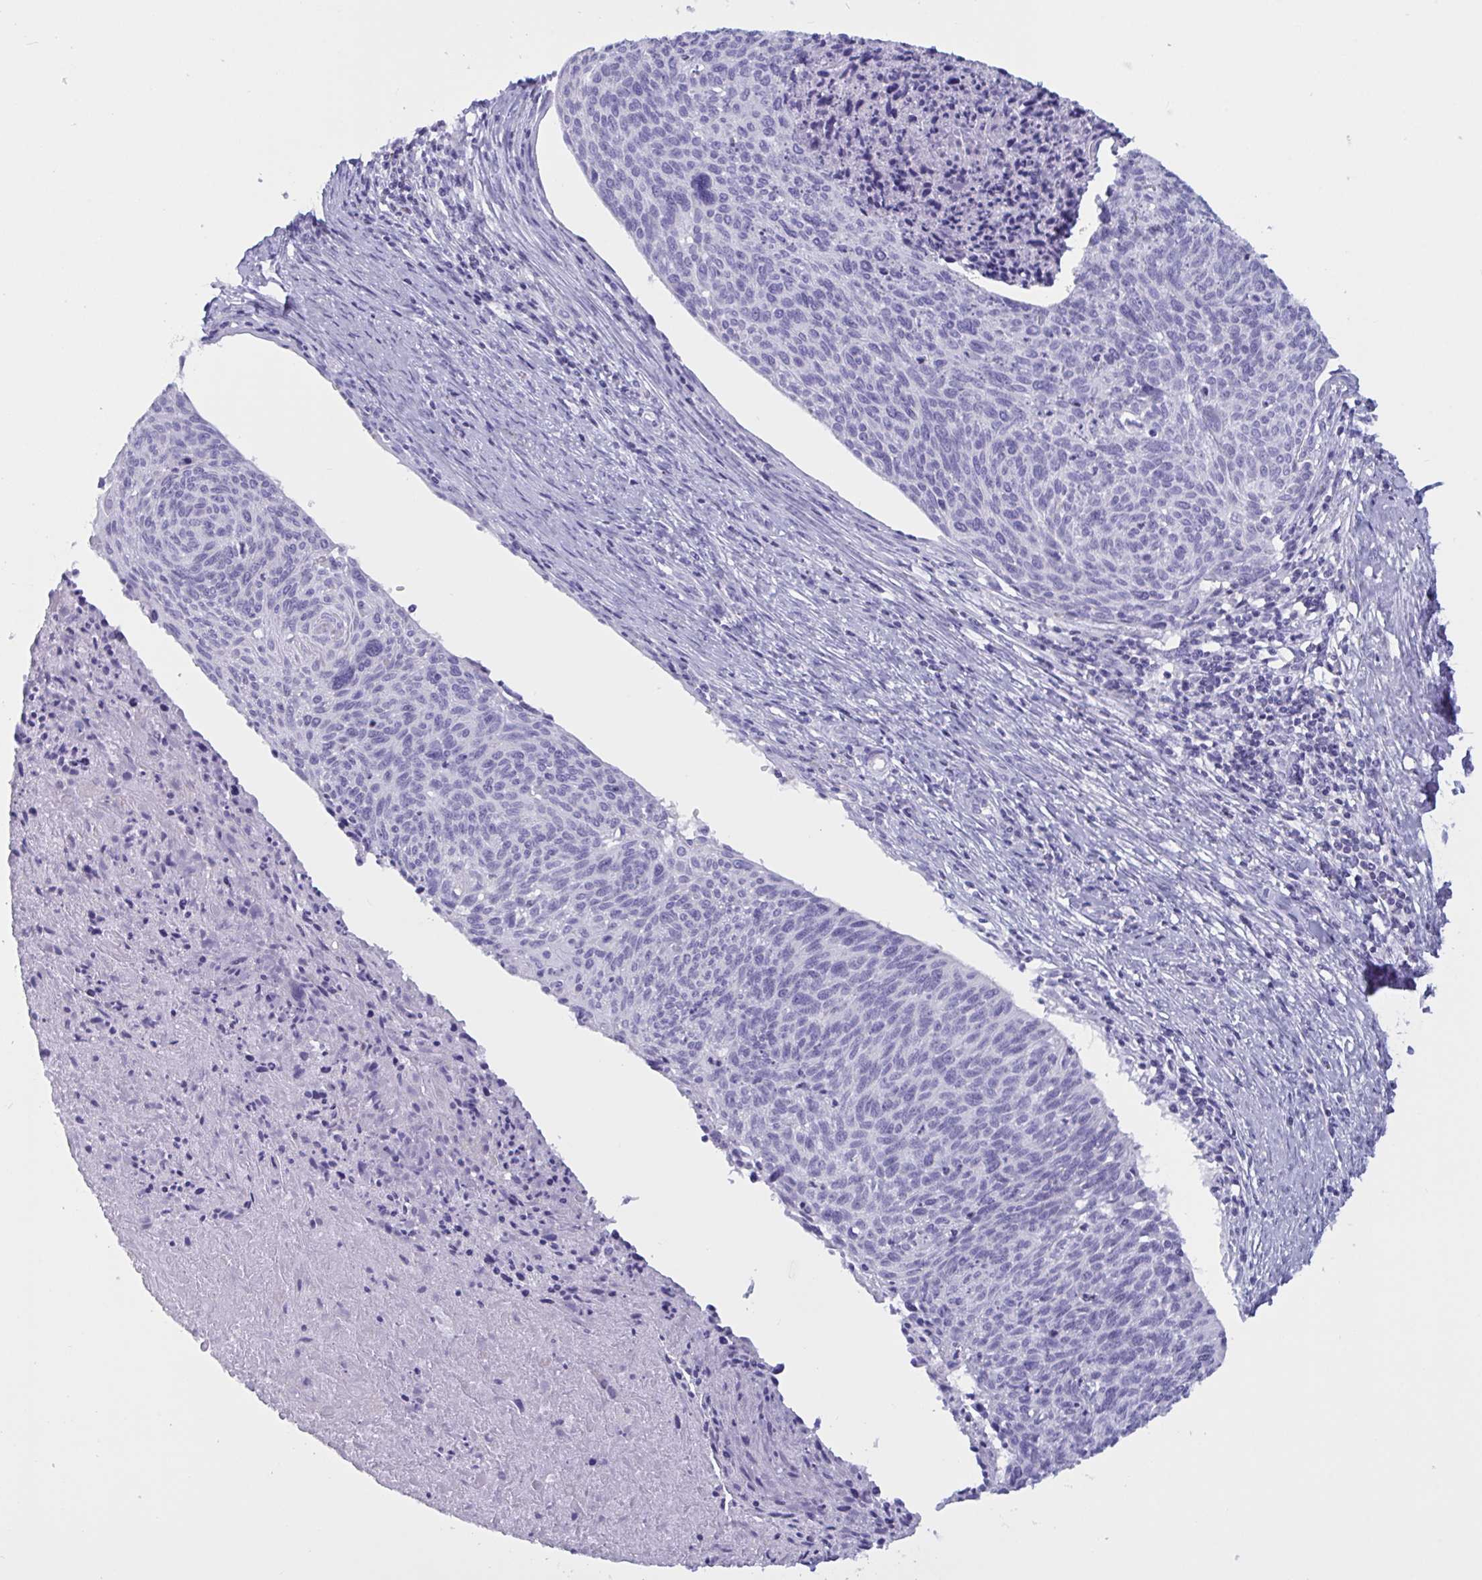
{"staining": {"intensity": "negative", "quantity": "none", "location": "none"}, "tissue": "cervical cancer", "cell_type": "Tumor cells", "image_type": "cancer", "snomed": [{"axis": "morphology", "description": "Squamous cell carcinoma, NOS"}, {"axis": "topography", "description": "Cervix"}], "caption": "High power microscopy histopathology image of an IHC image of squamous cell carcinoma (cervical), revealing no significant staining in tumor cells.", "gene": "OXLD1", "patient": {"sex": "female", "age": 49}}